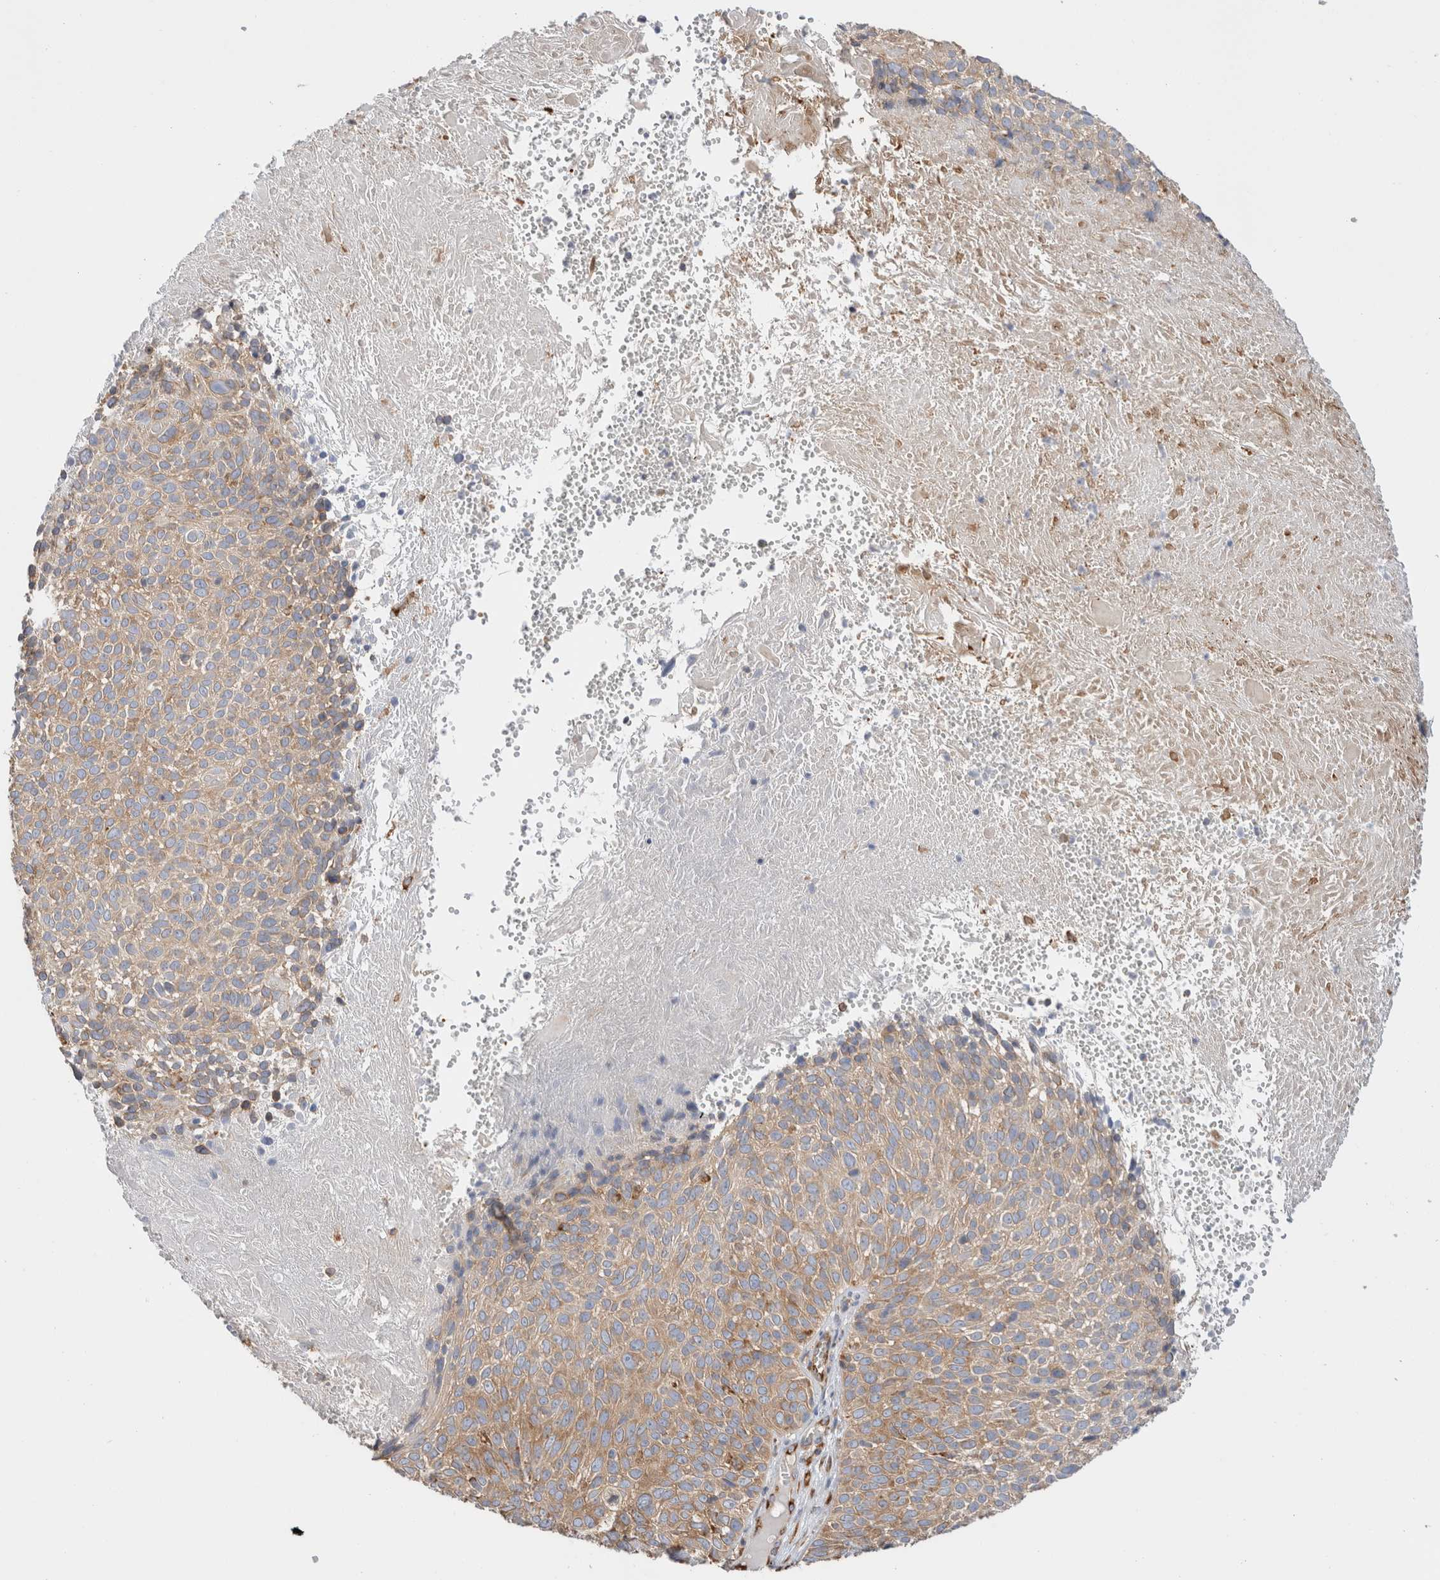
{"staining": {"intensity": "moderate", "quantity": ">75%", "location": "cytoplasmic/membranous"}, "tissue": "cervical cancer", "cell_type": "Tumor cells", "image_type": "cancer", "snomed": [{"axis": "morphology", "description": "Squamous cell carcinoma, NOS"}, {"axis": "topography", "description": "Cervix"}], "caption": "Cervical cancer was stained to show a protein in brown. There is medium levels of moderate cytoplasmic/membranous staining in approximately >75% of tumor cells. The protein is shown in brown color, while the nuclei are stained blue.", "gene": "ZC2HC1A", "patient": {"sex": "female", "age": 74}}